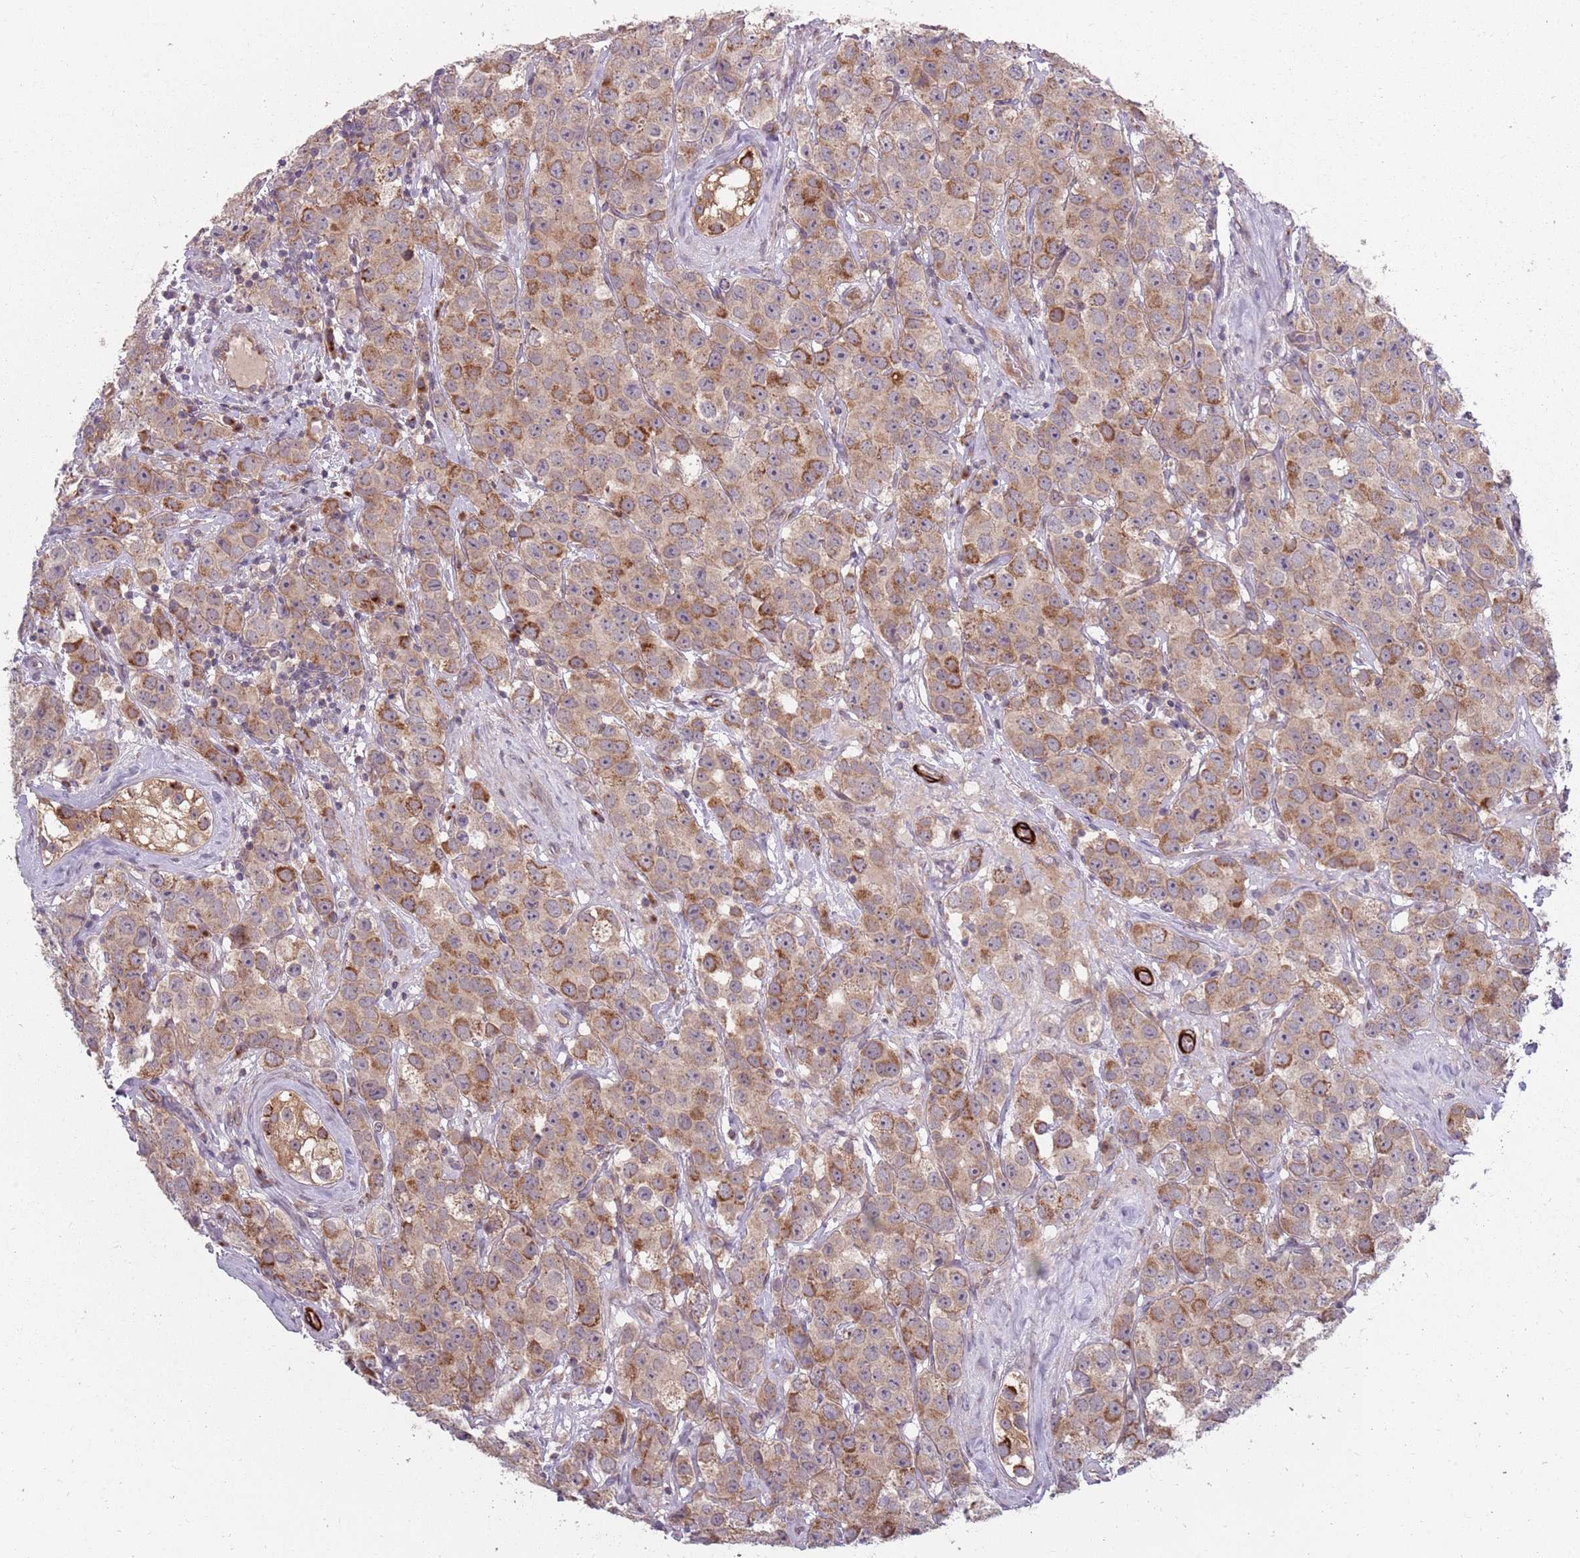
{"staining": {"intensity": "moderate", "quantity": ">75%", "location": "cytoplasmic/membranous"}, "tissue": "testis cancer", "cell_type": "Tumor cells", "image_type": "cancer", "snomed": [{"axis": "morphology", "description": "Seminoma, NOS"}, {"axis": "topography", "description": "Testis"}], "caption": "There is medium levels of moderate cytoplasmic/membranous staining in tumor cells of seminoma (testis), as demonstrated by immunohistochemical staining (brown color).", "gene": "PLD6", "patient": {"sex": "male", "age": 28}}